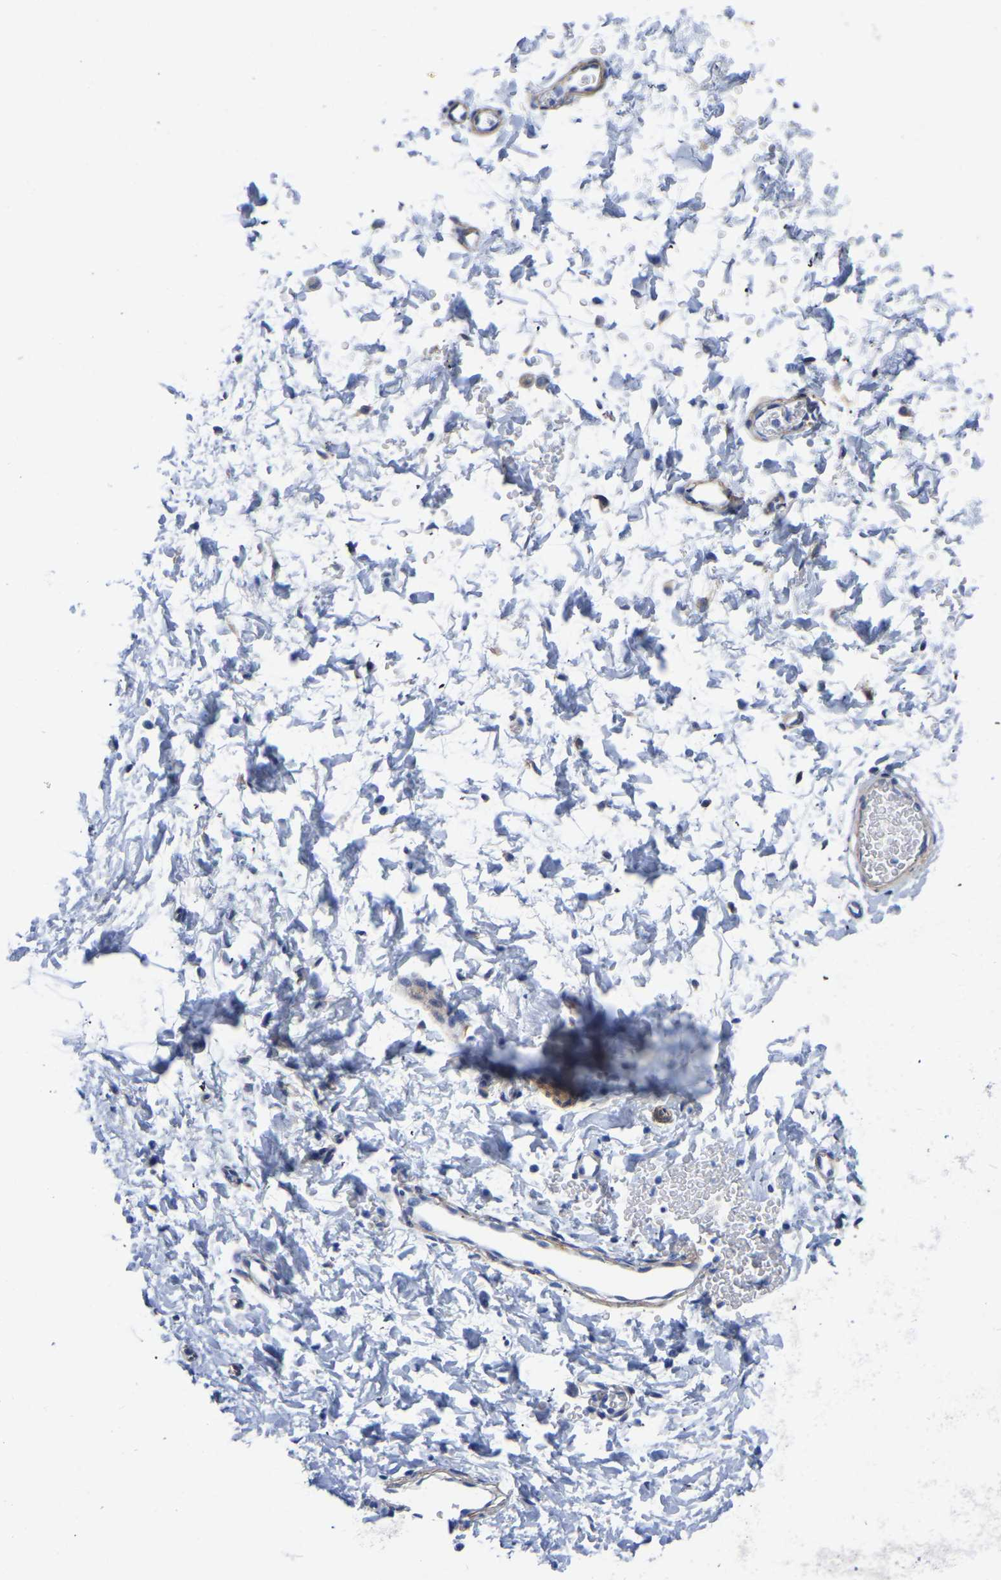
{"staining": {"intensity": "negative", "quantity": "none", "location": "none"}, "tissue": "adipose tissue", "cell_type": "Adipocytes", "image_type": "normal", "snomed": [{"axis": "morphology", "description": "Normal tissue, NOS"}, {"axis": "topography", "description": "Cartilage tissue"}, {"axis": "topography", "description": "Bronchus"}], "caption": "Immunohistochemistry (IHC) photomicrograph of normal adipose tissue: adipose tissue stained with DAB (3,3'-diaminobenzidine) demonstrates no significant protein positivity in adipocytes.", "gene": "SLC45A3", "patient": {"sex": "female", "age": 53}}